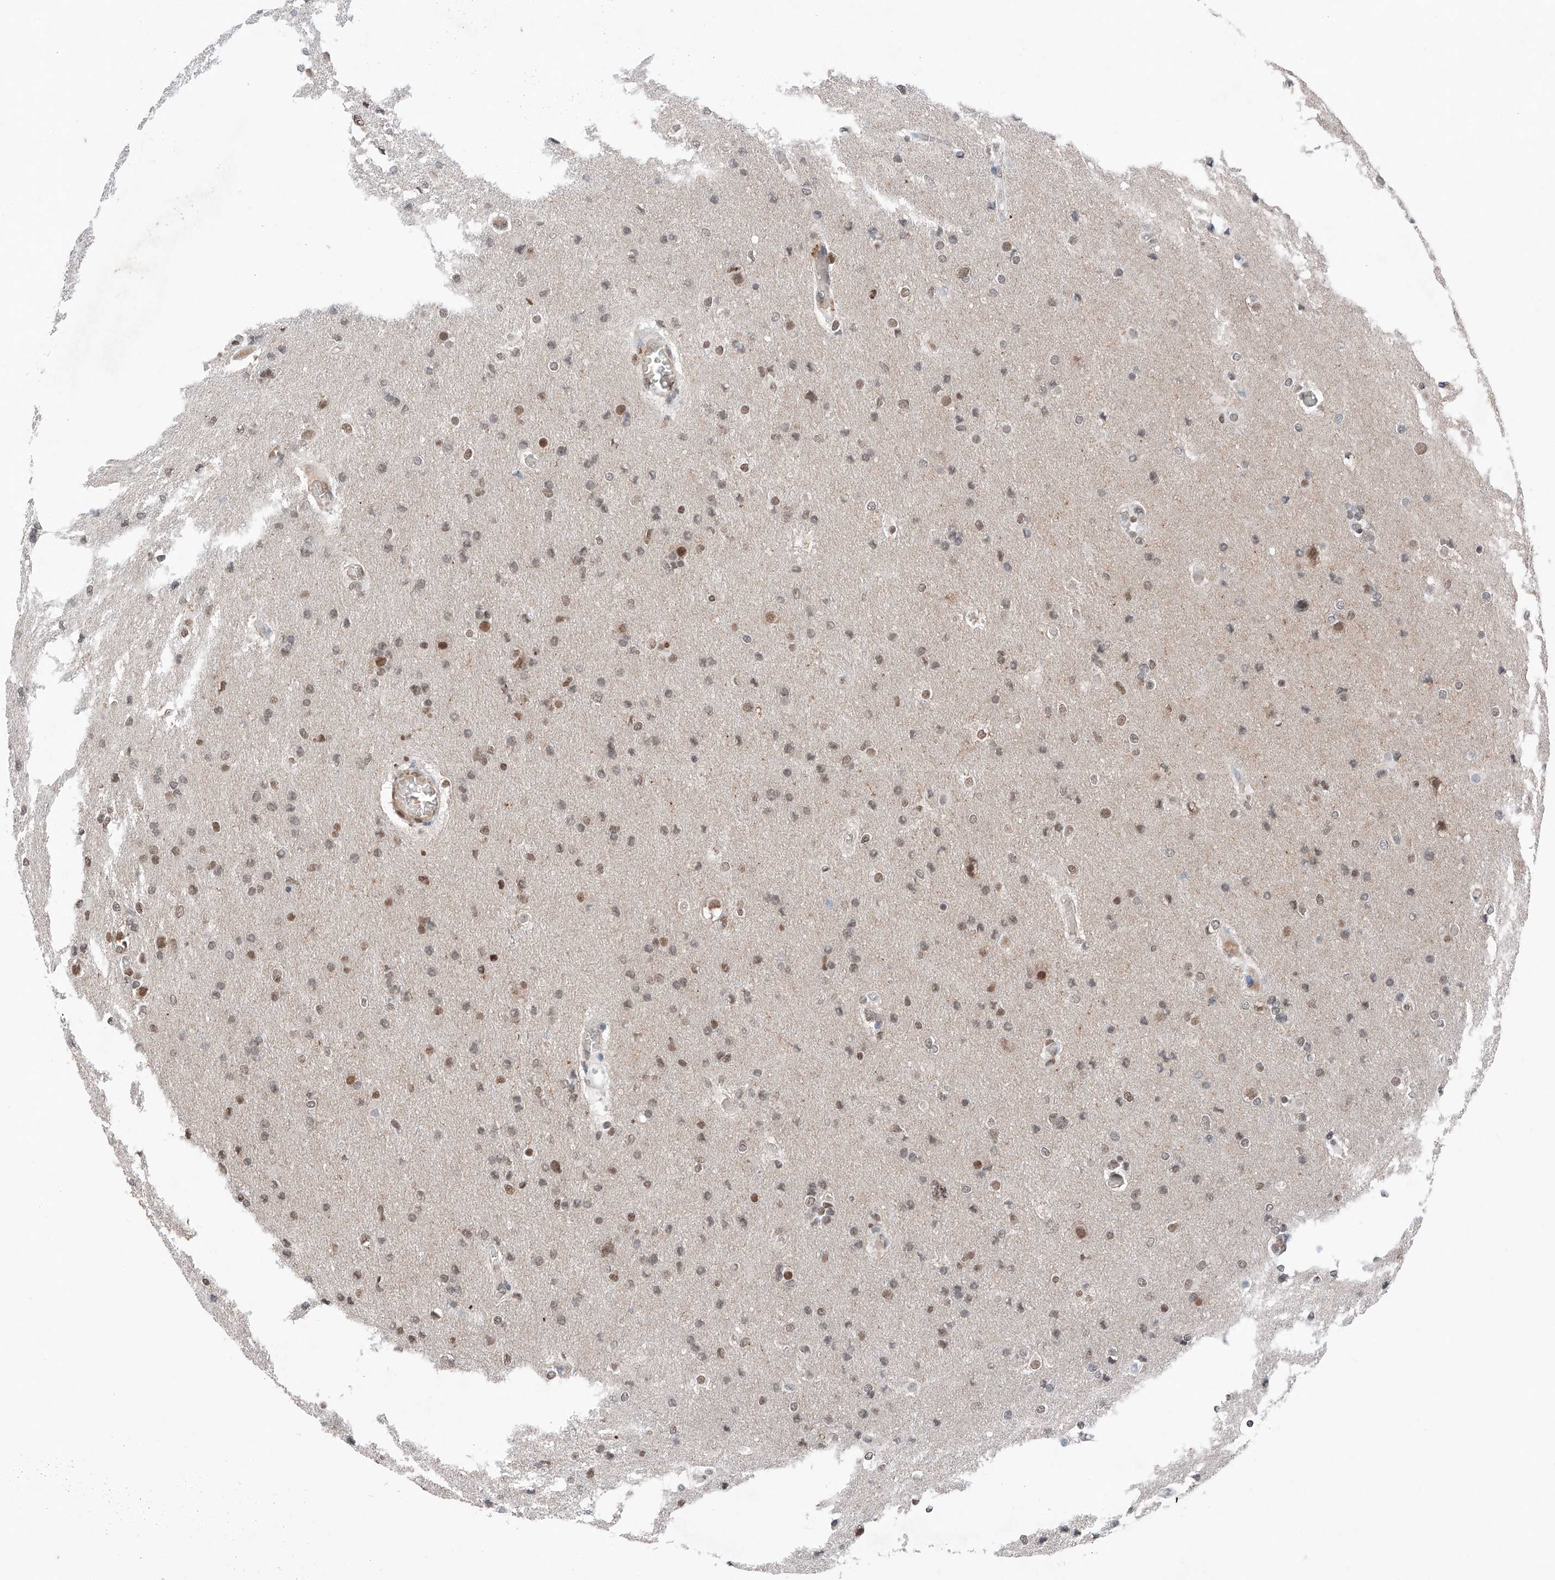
{"staining": {"intensity": "moderate", "quantity": ">75%", "location": "nuclear"}, "tissue": "glioma", "cell_type": "Tumor cells", "image_type": "cancer", "snomed": [{"axis": "morphology", "description": "Glioma, malignant, High grade"}, {"axis": "topography", "description": "Cerebral cortex"}], "caption": "DAB immunohistochemical staining of glioma exhibits moderate nuclear protein staining in approximately >75% of tumor cells. The staining was performed using DAB (3,3'-diaminobenzidine) to visualize the protein expression in brown, while the nuclei were stained in blue with hematoxylin (Magnification: 20x).", "gene": "TBX4", "patient": {"sex": "female", "age": 36}}